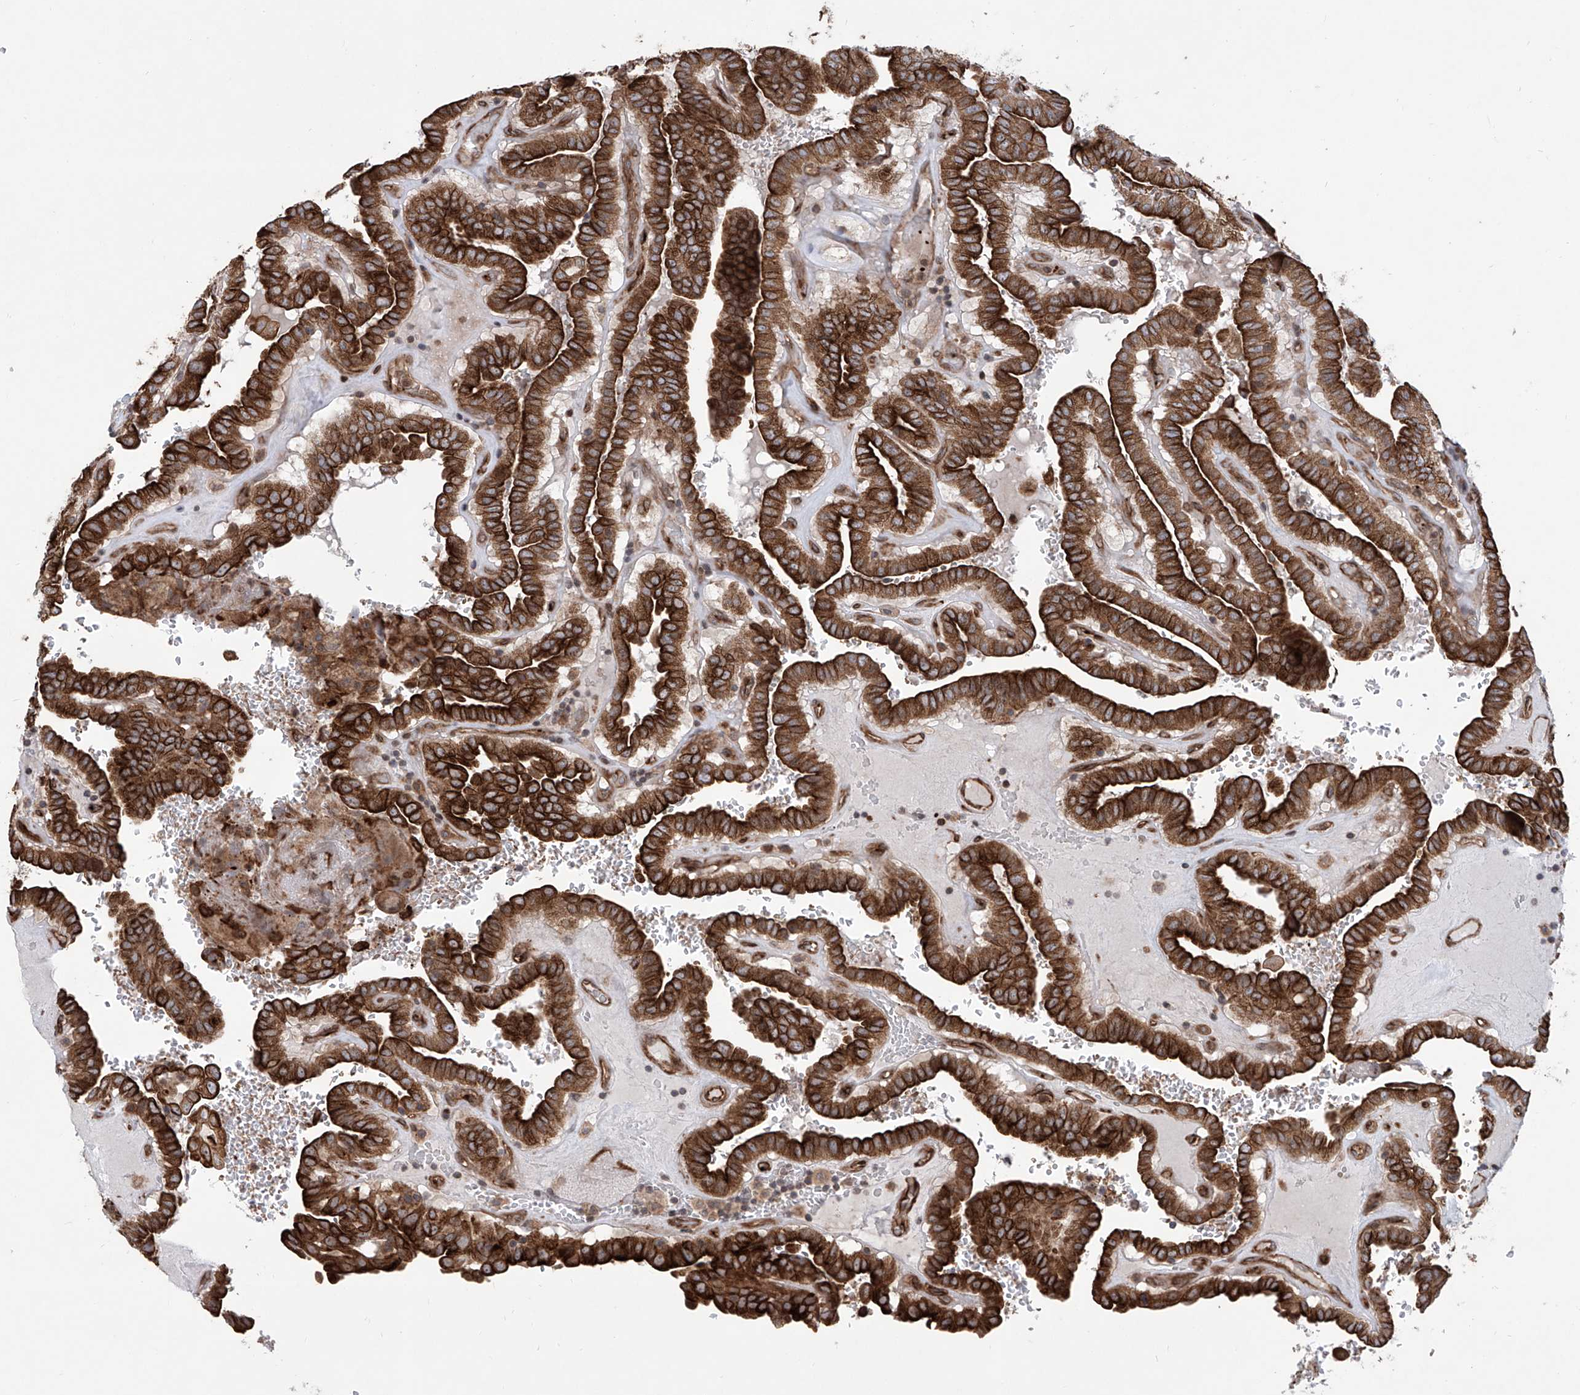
{"staining": {"intensity": "strong", "quantity": ">75%", "location": "cytoplasmic/membranous"}, "tissue": "thyroid cancer", "cell_type": "Tumor cells", "image_type": "cancer", "snomed": [{"axis": "morphology", "description": "Papillary adenocarcinoma, NOS"}, {"axis": "topography", "description": "Thyroid gland"}], "caption": "Immunohistochemistry (IHC) histopathology image of neoplastic tissue: human papillary adenocarcinoma (thyroid) stained using IHC shows high levels of strong protein expression localized specifically in the cytoplasmic/membranous of tumor cells, appearing as a cytoplasmic/membranous brown color.", "gene": "APAF1", "patient": {"sex": "male", "age": 77}}